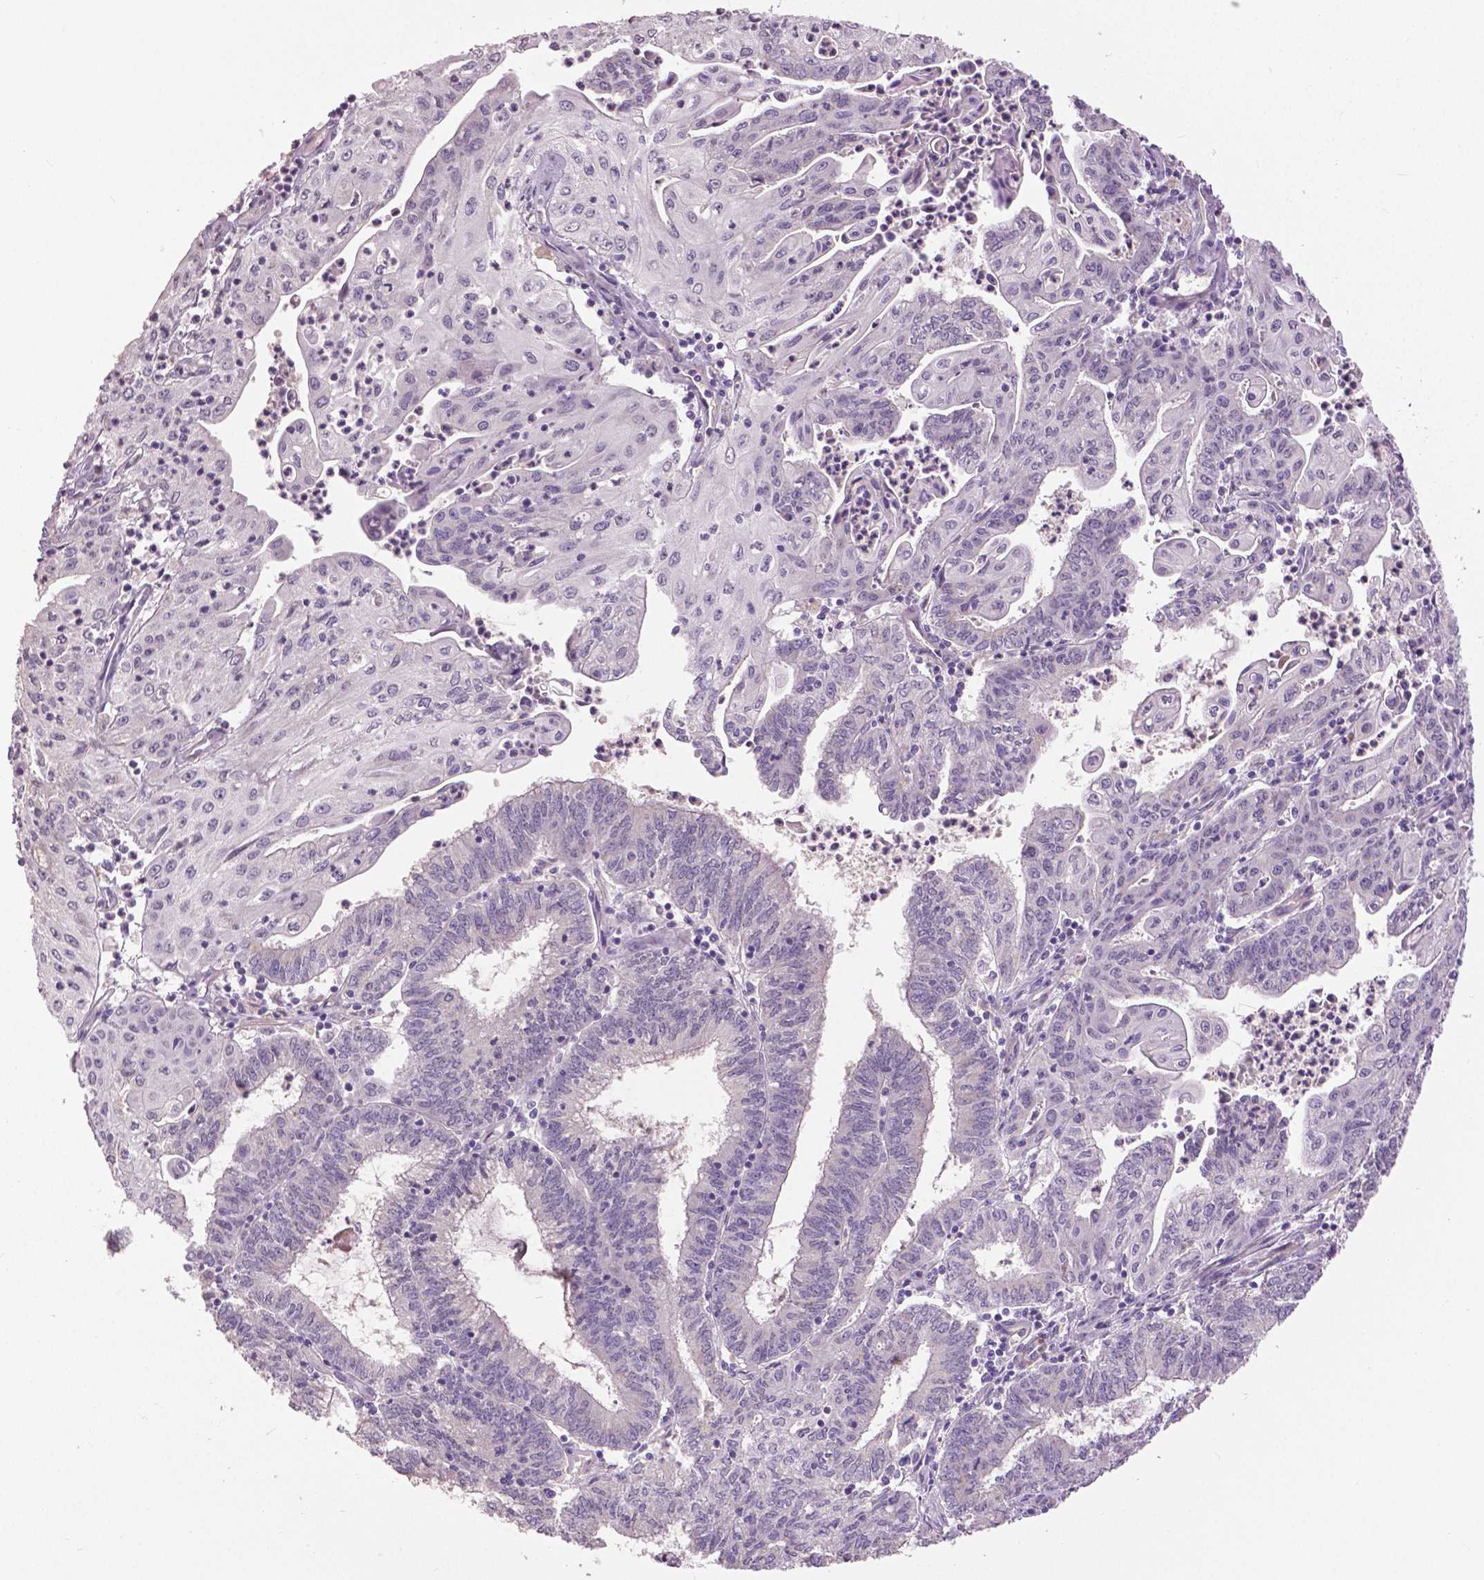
{"staining": {"intensity": "negative", "quantity": "none", "location": "none"}, "tissue": "endometrial cancer", "cell_type": "Tumor cells", "image_type": "cancer", "snomed": [{"axis": "morphology", "description": "Adenocarcinoma, NOS"}, {"axis": "topography", "description": "Endometrium"}], "caption": "IHC histopathology image of neoplastic tissue: adenocarcinoma (endometrial) stained with DAB (3,3'-diaminobenzidine) exhibits no significant protein staining in tumor cells.", "gene": "FOXA1", "patient": {"sex": "female", "age": 61}}